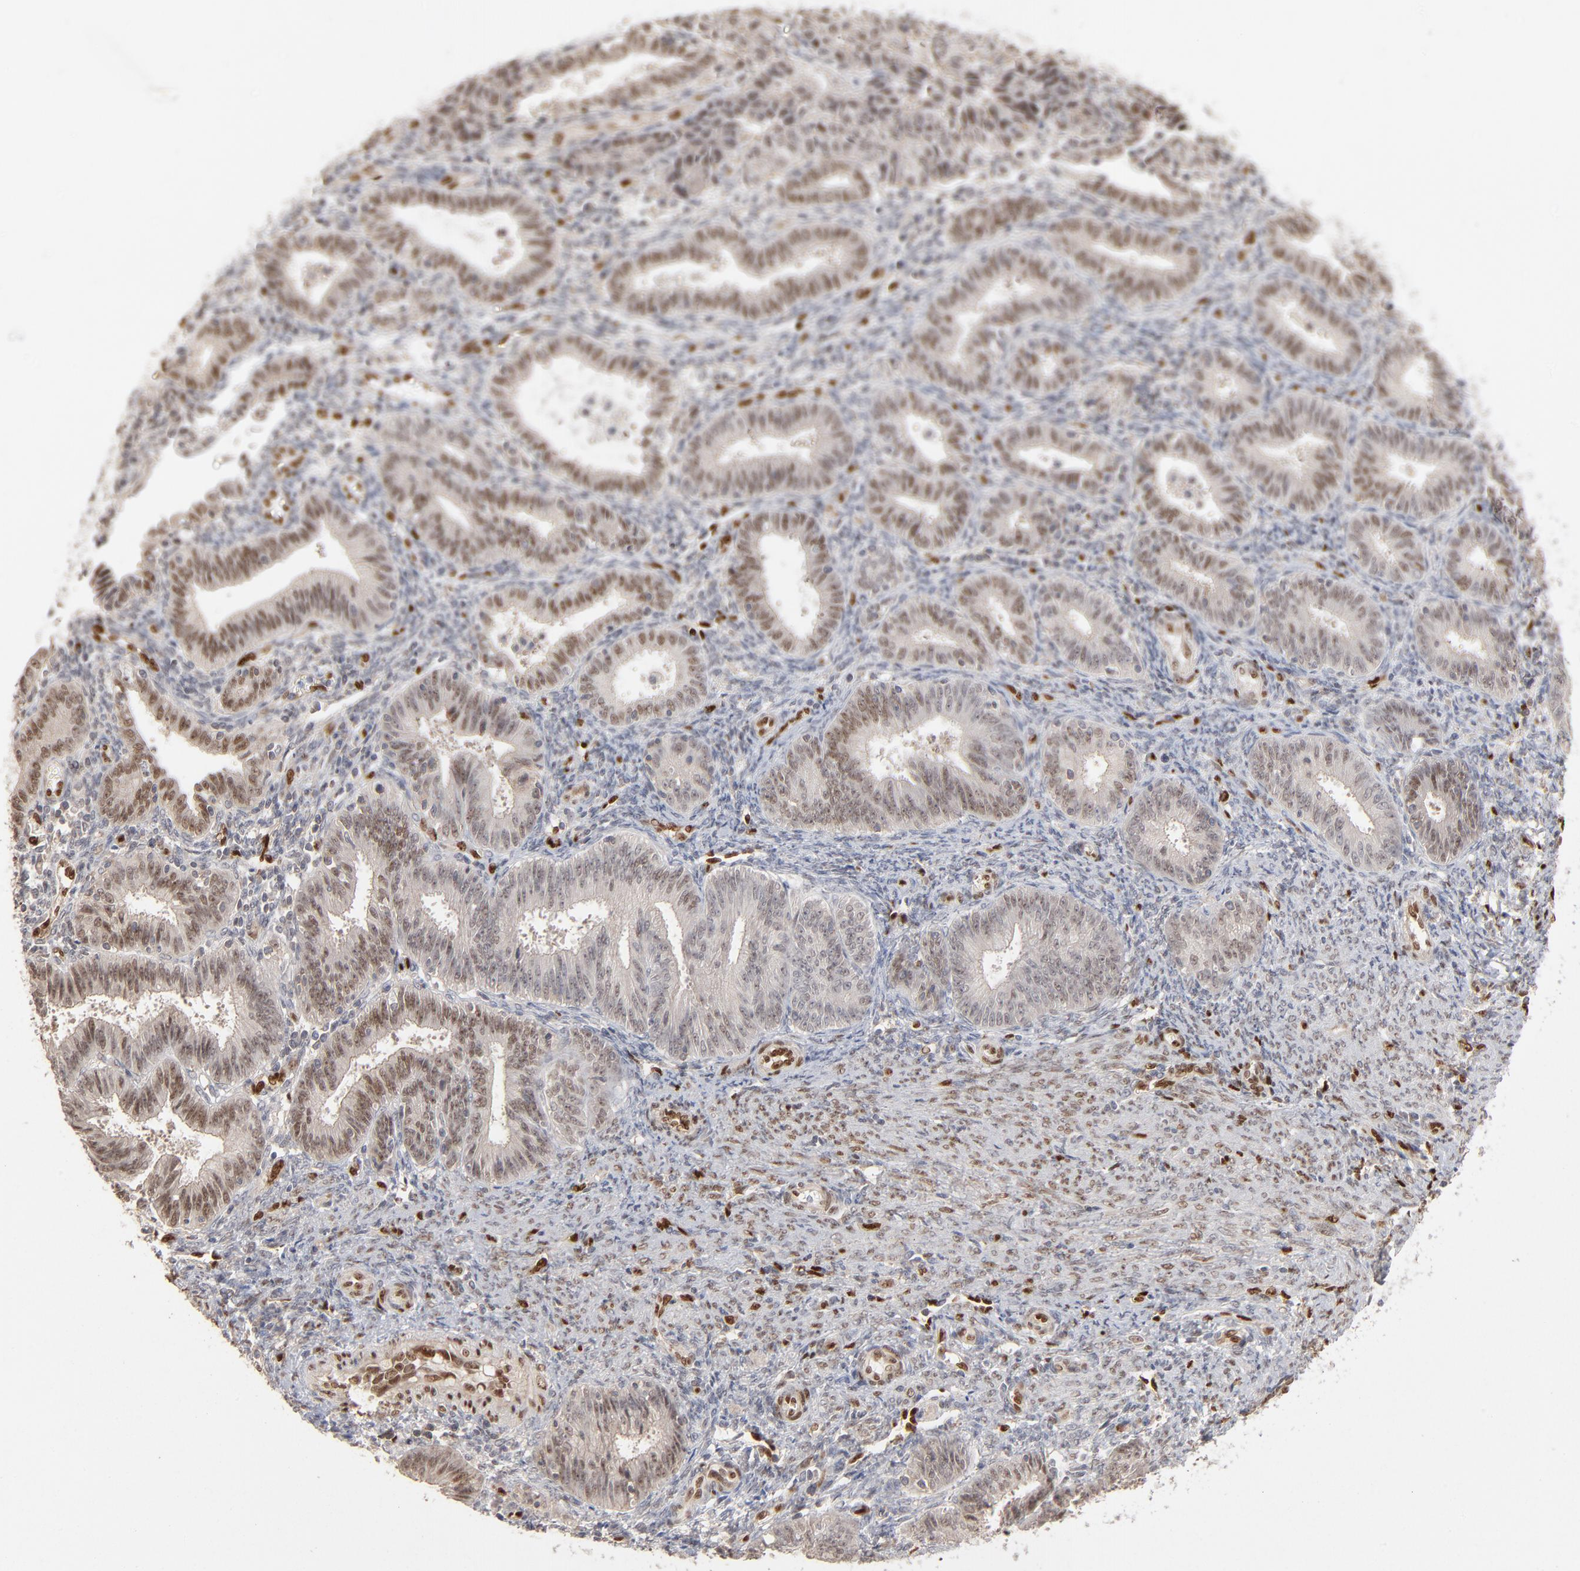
{"staining": {"intensity": "moderate", "quantity": "25%-75%", "location": "nuclear"}, "tissue": "endometrial cancer", "cell_type": "Tumor cells", "image_type": "cancer", "snomed": [{"axis": "morphology", "description": "Adenocarcinoma, NOS"}, {"axis": "topography", "description": "Endometrium"}], "caption": "There is medium levels of moderate nuclear expression in tumor cells of endometrial adenocarcinoma, as demonstrated by immunohistochemical staining (brown color).", "gene": "NFIB", "patient": {"sex": "female", "age": 42}}